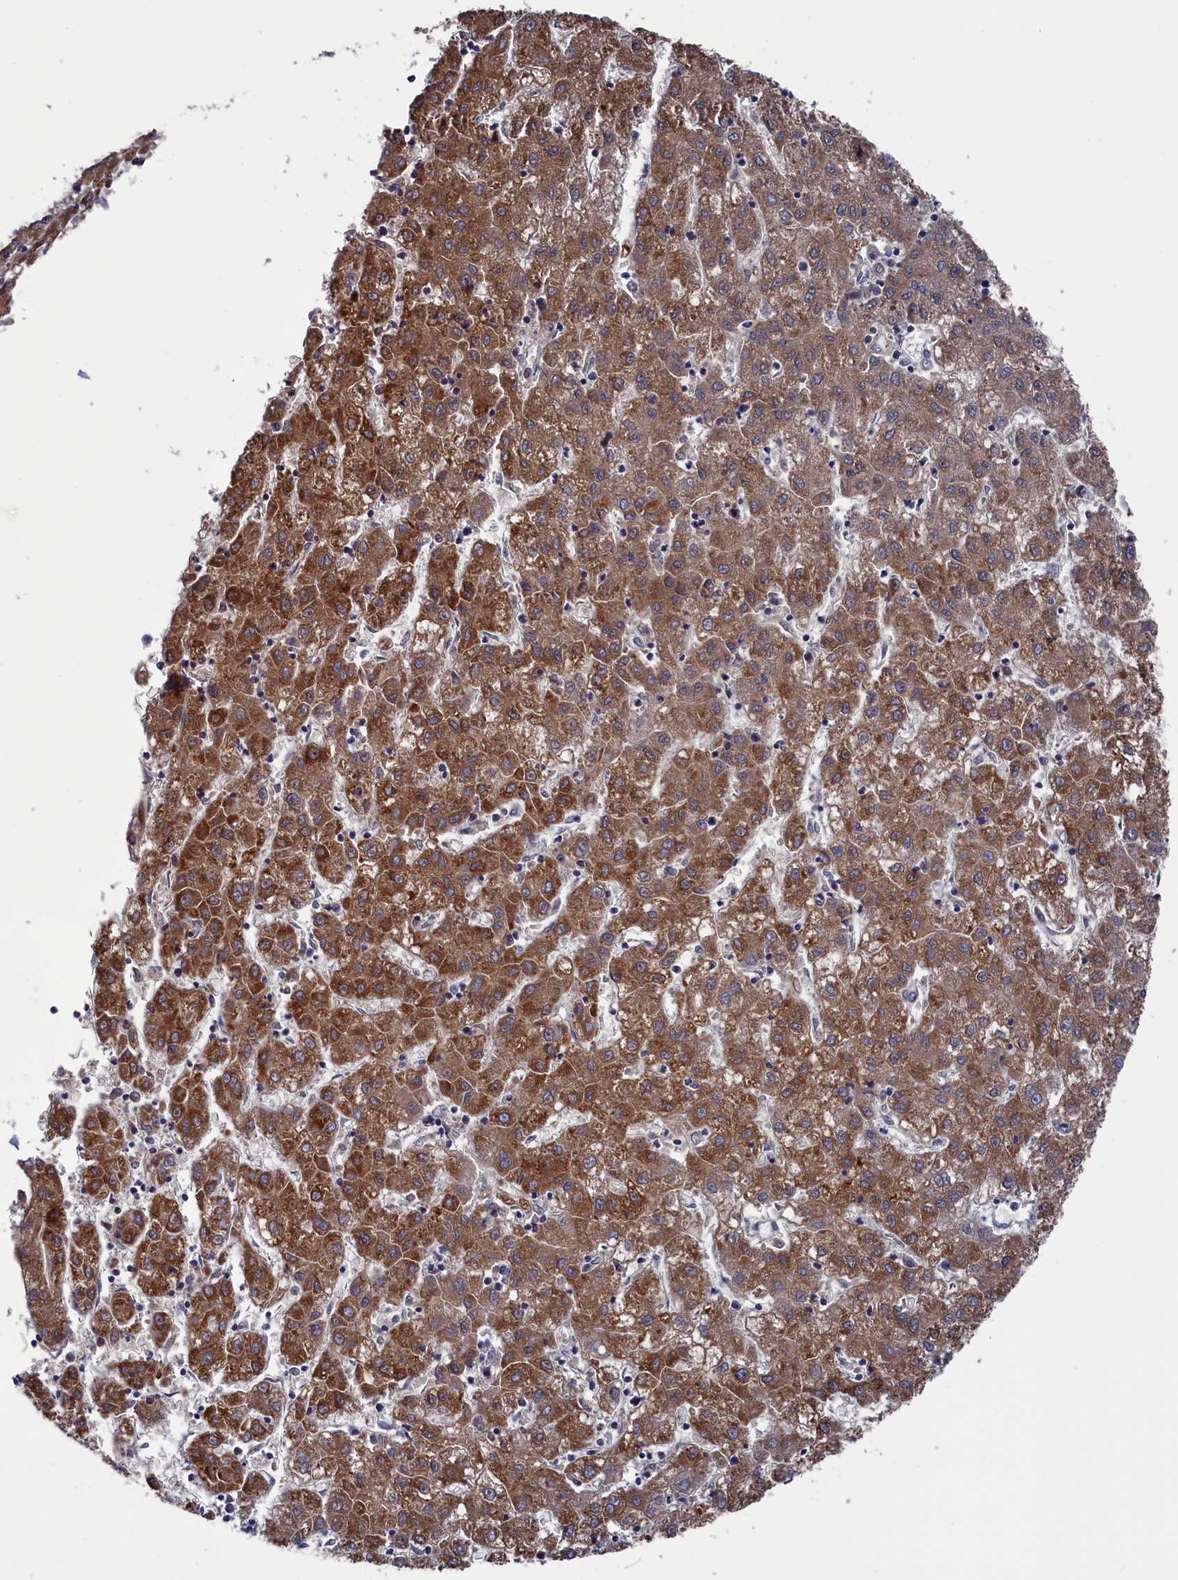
{"staining": {"intensity": "strong", "quantity": ">75%", "location": "cytoplasmic/membranous"}, "tissue": "liver cancer", "cell_type": "Tumor cells", "image_type": "cancer", "snomed": [{"axis": "morphology", "description": "Carcinoma, Hepatocellular, NOS"}, {"axis": "topography", "description": "Liver"}], "caption": "This micrograph displays IHC staining of liver cancer, with high strong cytoplasmic/membranous expression in approximately >75% of tumor cells.", "gene": "SPATA13", "patient": {"sex": "male", "age": 72}}